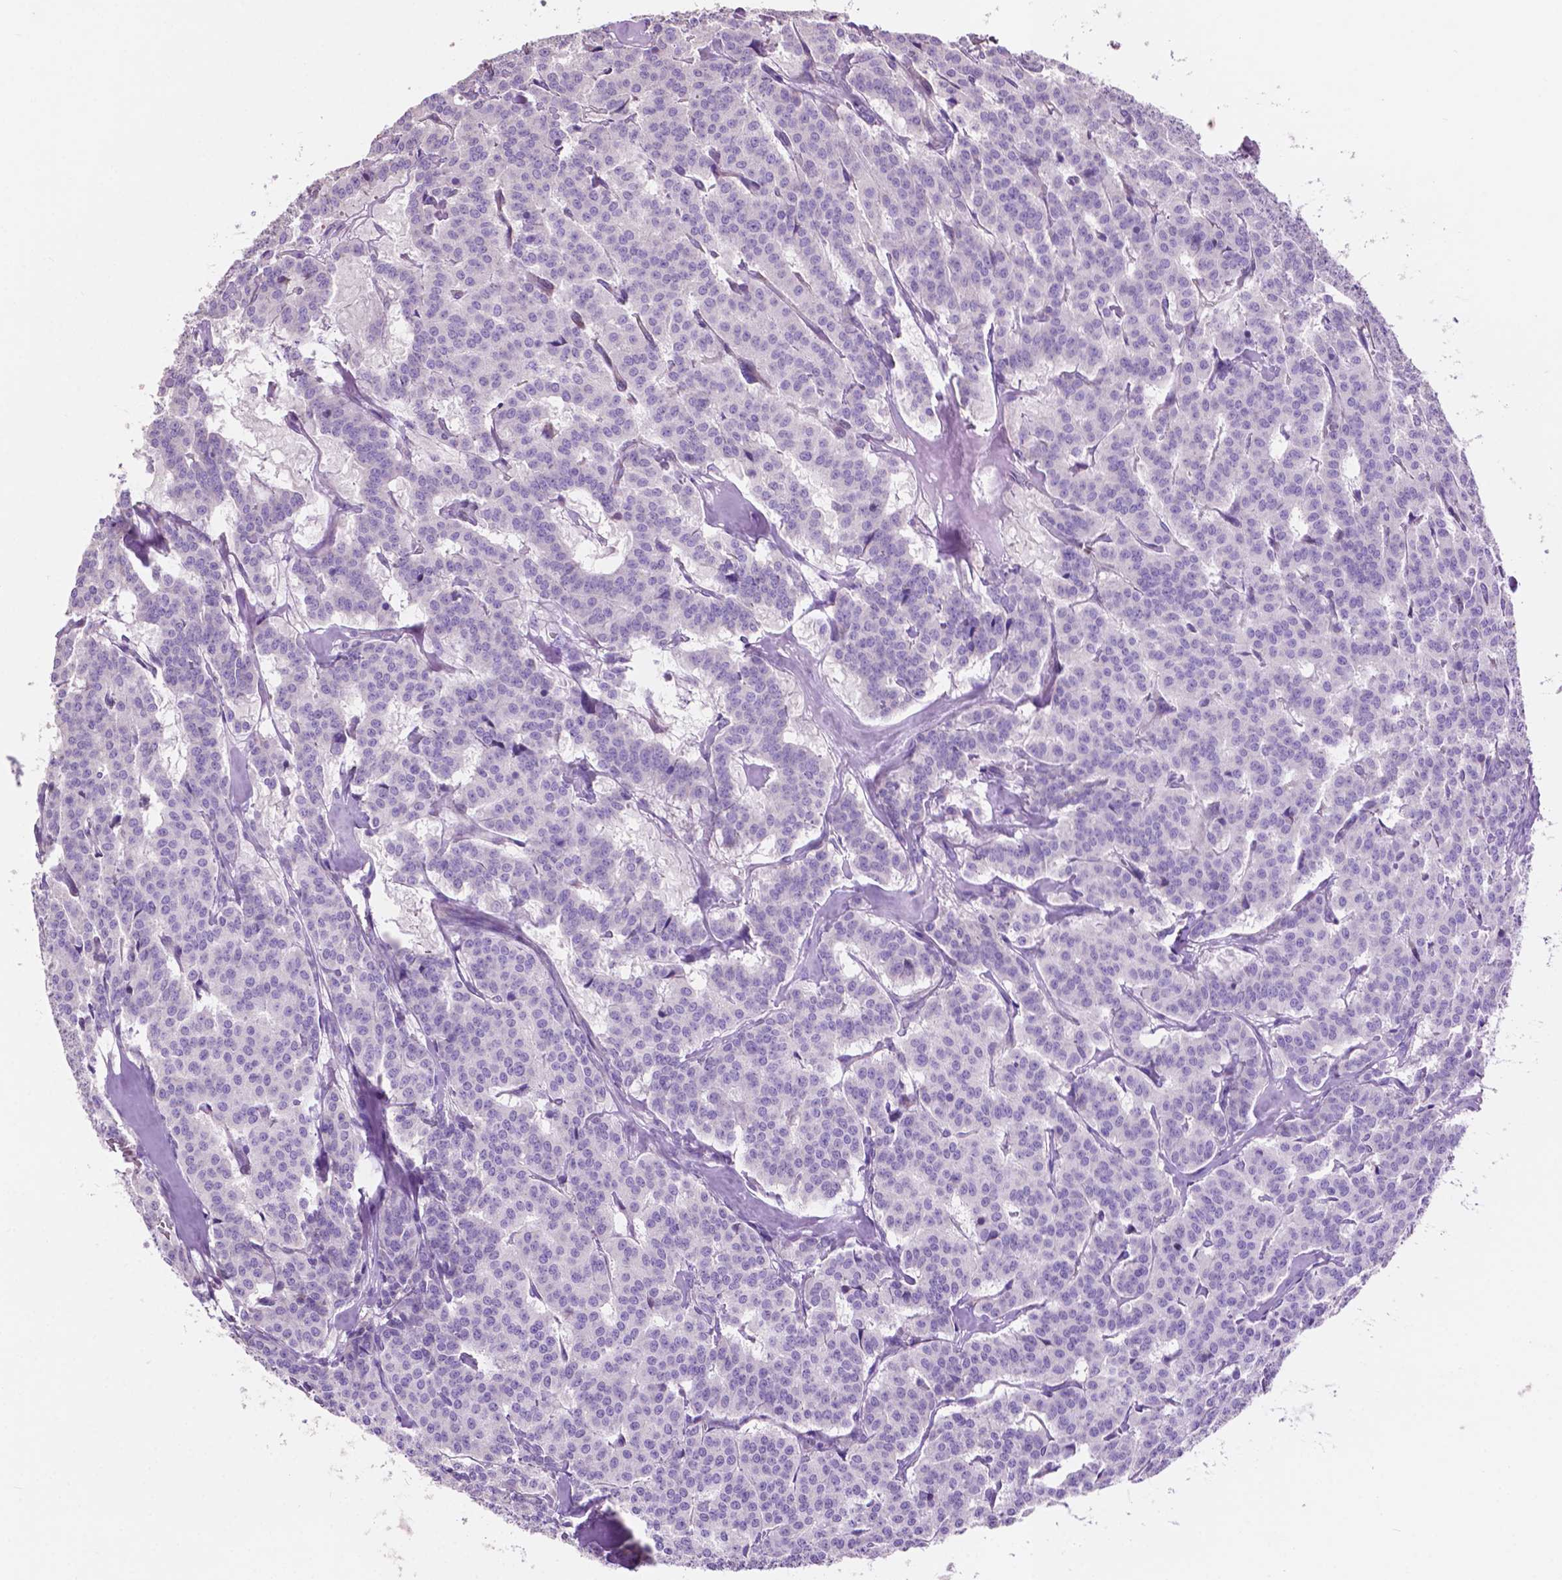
{"staining": {"intensity": "negative", "quantity": "none", "location": "none"}, "tissue": "carcinoid", "cell_type": "Tumor cells", "image_type": "cancer", "snomed": [{"axis": "morphology", "description": "Normal tissue, NOS"}, {"axis": "morphology", "description": "Carcinoid, malignant, NOS"}, {"axis": "topography", "description": "Lung"}], "caption": "Human malignant carcinoid stained for a protein using IHC exhibits no positivity in tumor cells.", "gene": "CLDN17", "patient": {"sex": "female", "age": 46}}